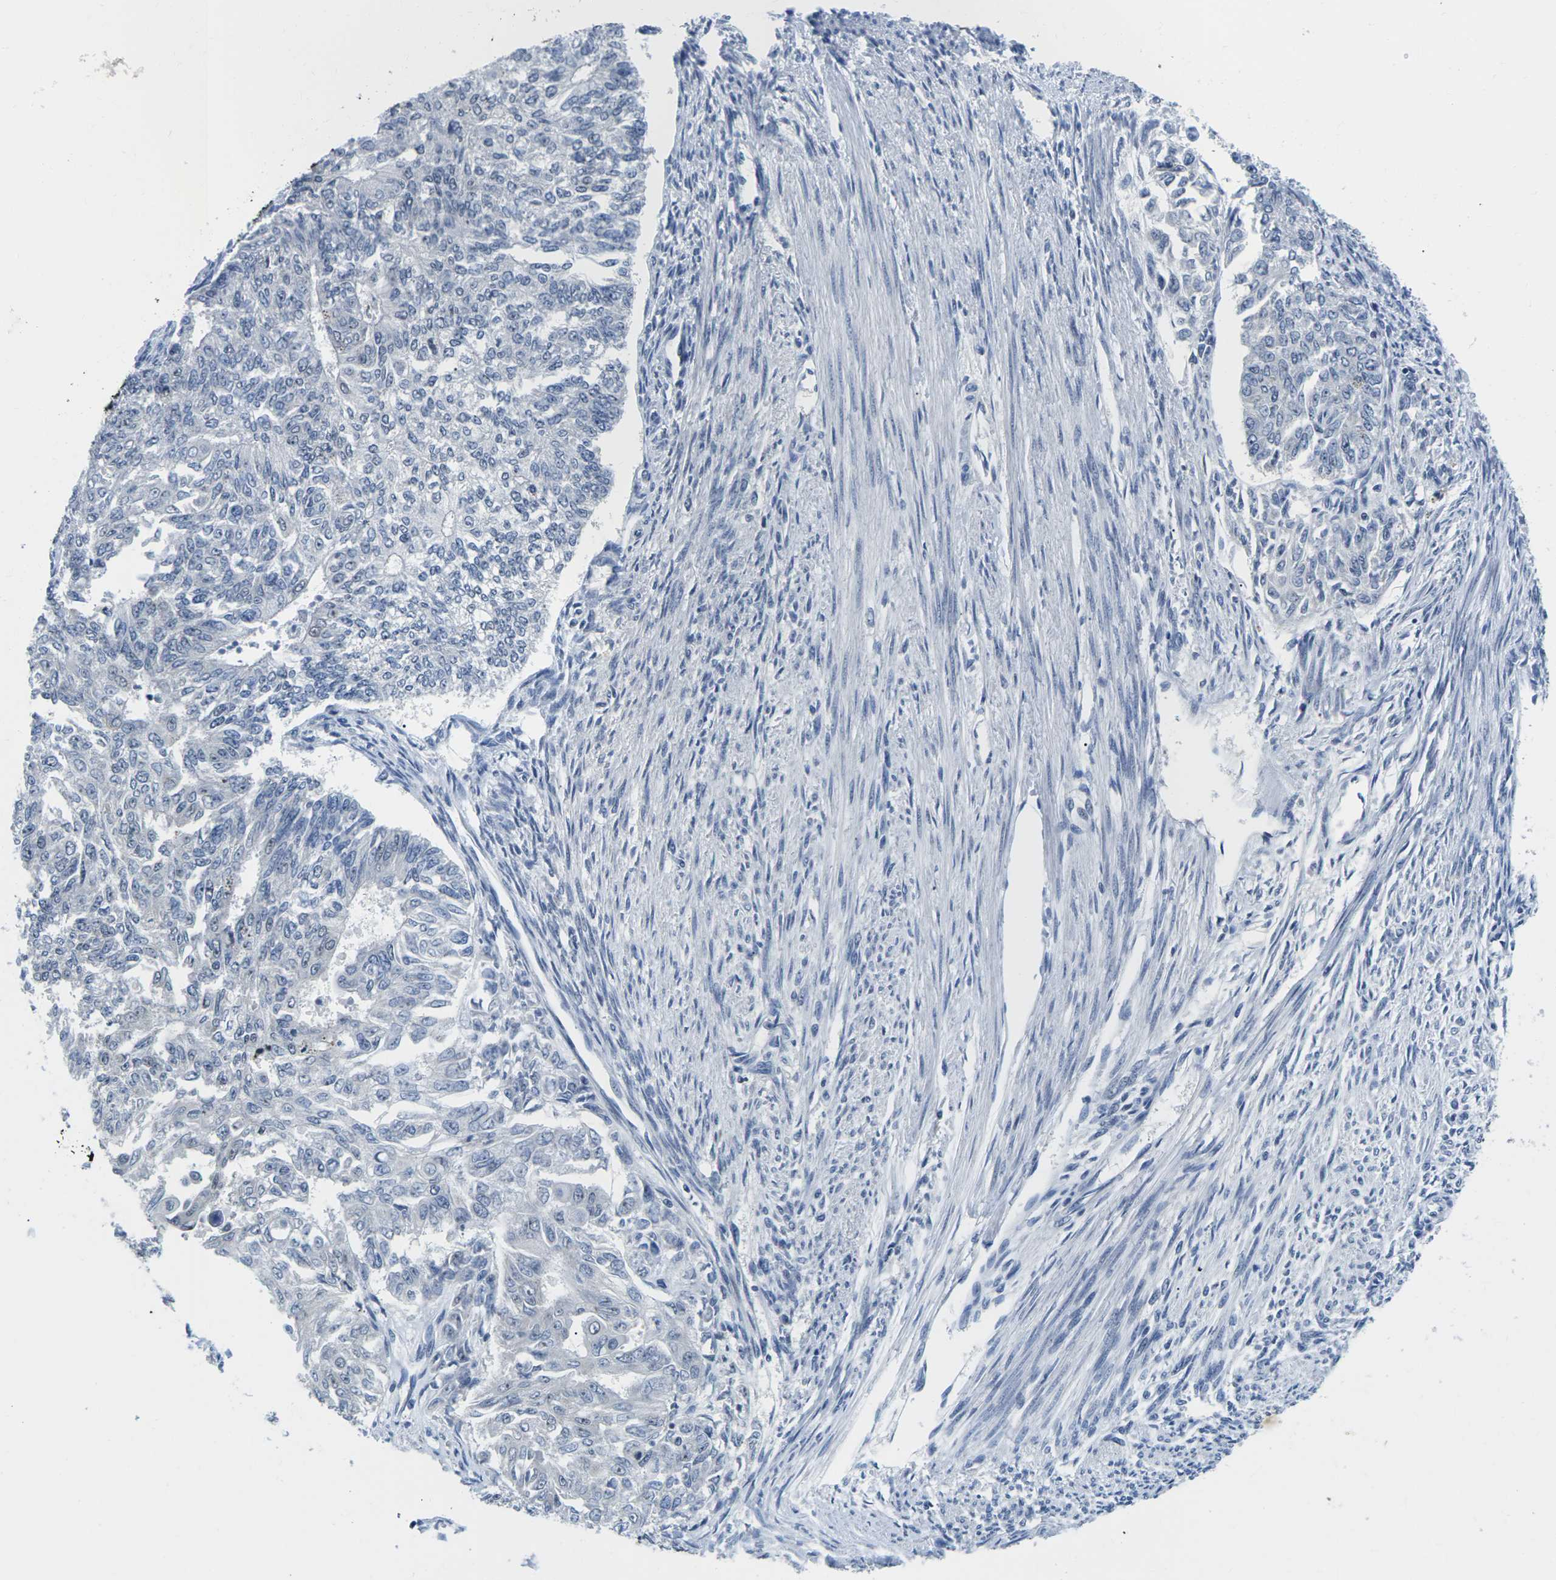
{"staining": {"intensity": "negative", "quantity": "none", "location": "none"}, "tissue": "endometrial cancer", "cell_type": "Tumor cells", "image_type": "cancer", "snomed": [{"axis": "morphology", "description": "Adenocarcinoma, NOS"}, {"axis": "topography", "description": "Endometrium"}], "caption": "Immunohistochemical staining of human endometrial cancer demonstrates no significant expression in tumor cells.", "gene": "NSRP1", "patient": {"sex": "female", "age": 32}}